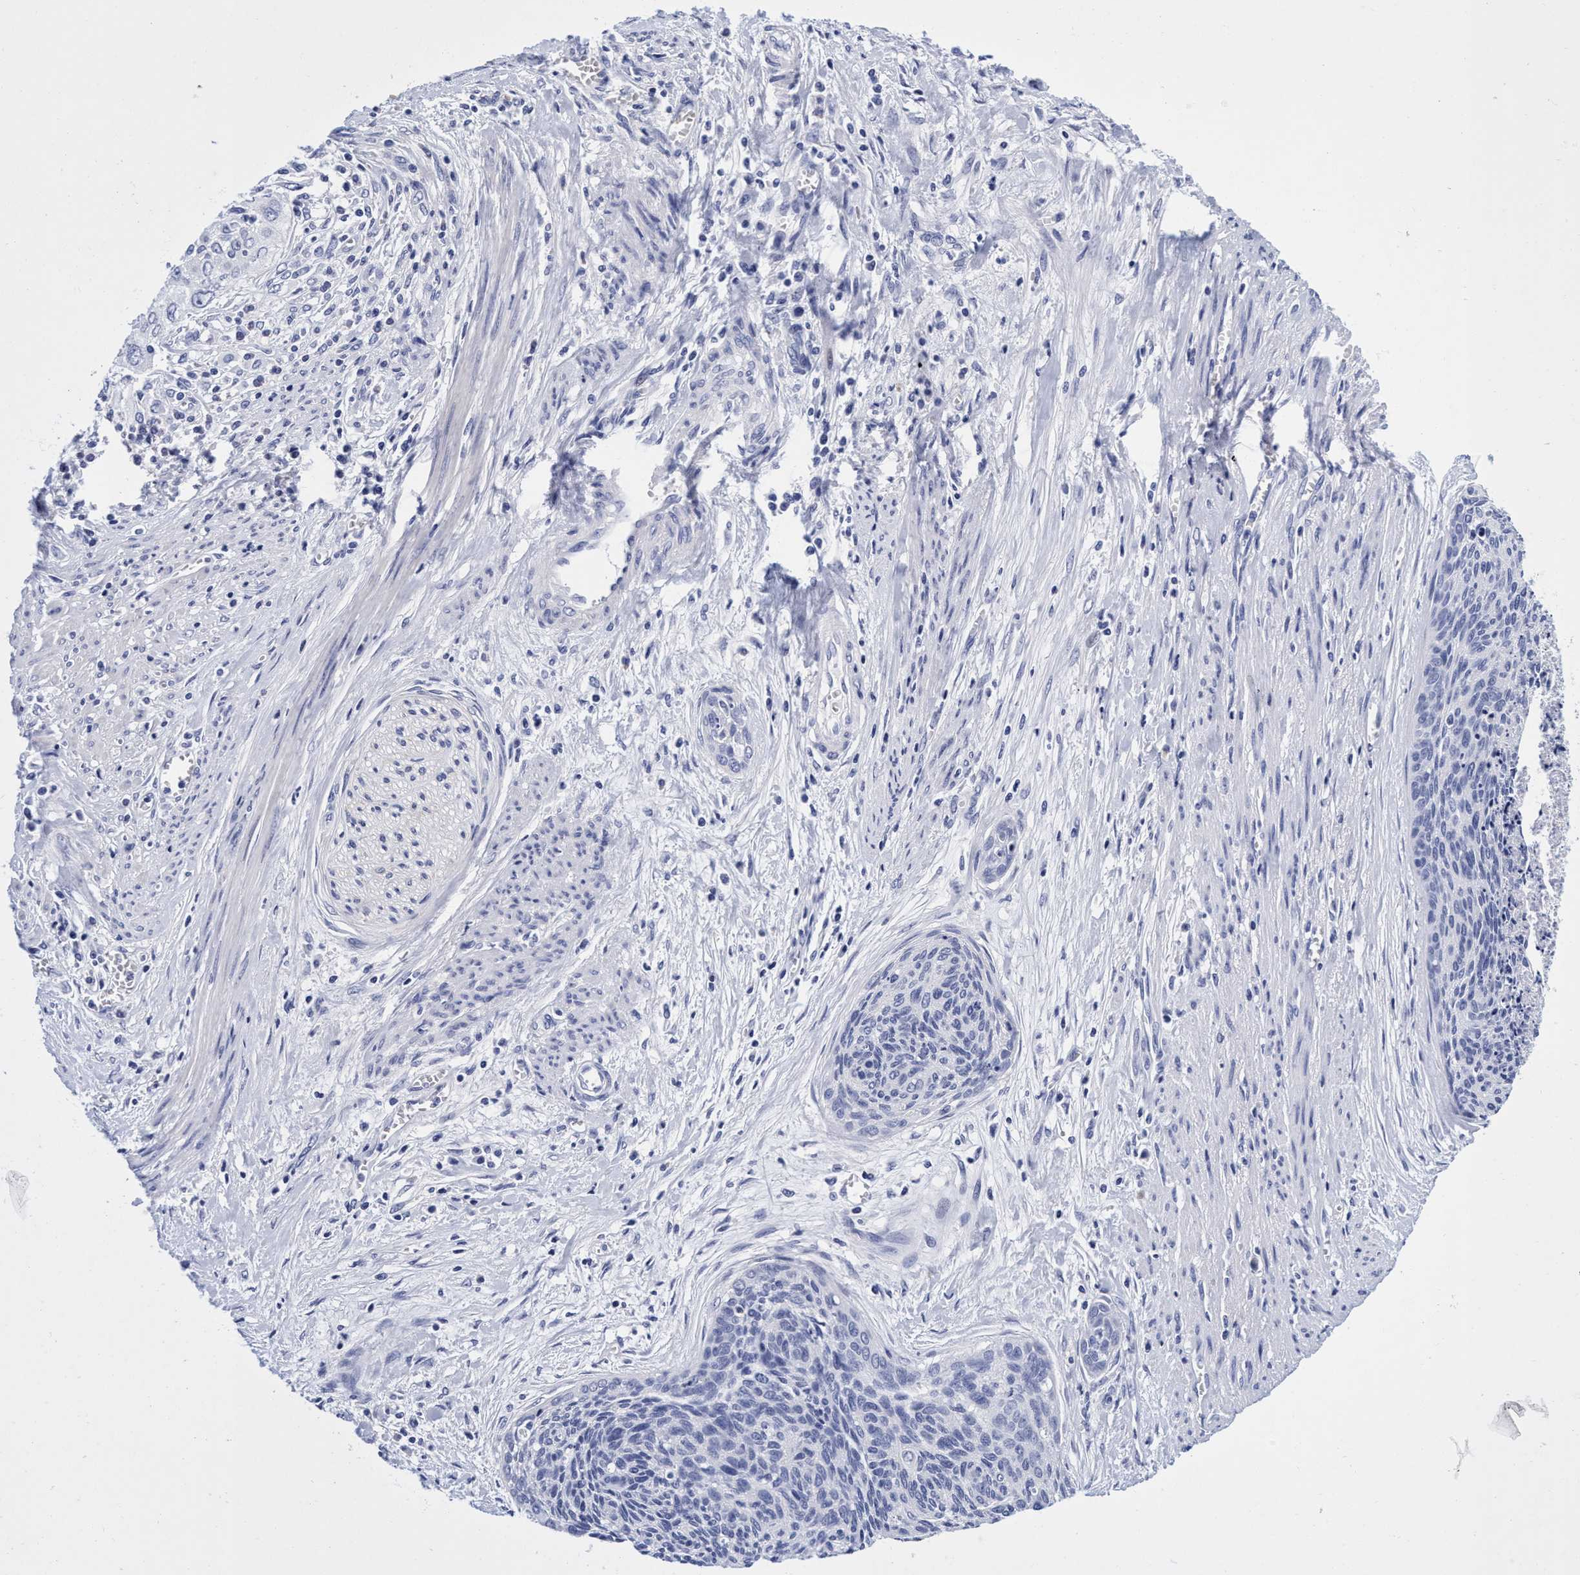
{"staining": {"intensity": "negative", "quantity": "none", "location": "none"}, "tissue": "cervical cancer", "cell_type": "Tumor cells", "image_type": "cancer", "snomed": [{"axis": "morphology", "description": "Squamous cell carcinoma, NOS"}, {"axis": "topography", "description": "Cervix"}], "caption": "A high-resolution photomicrograph shows immunohistochemistry (IHC) staining of cervical cancer, which demonstrates no significant positivity in tumor cells. (DAB immunohistochemistry visualized using brightfield microscopy, high magnification).", "gene": "PLPPR1", "patient": {"sex": "female", "age": 55}}